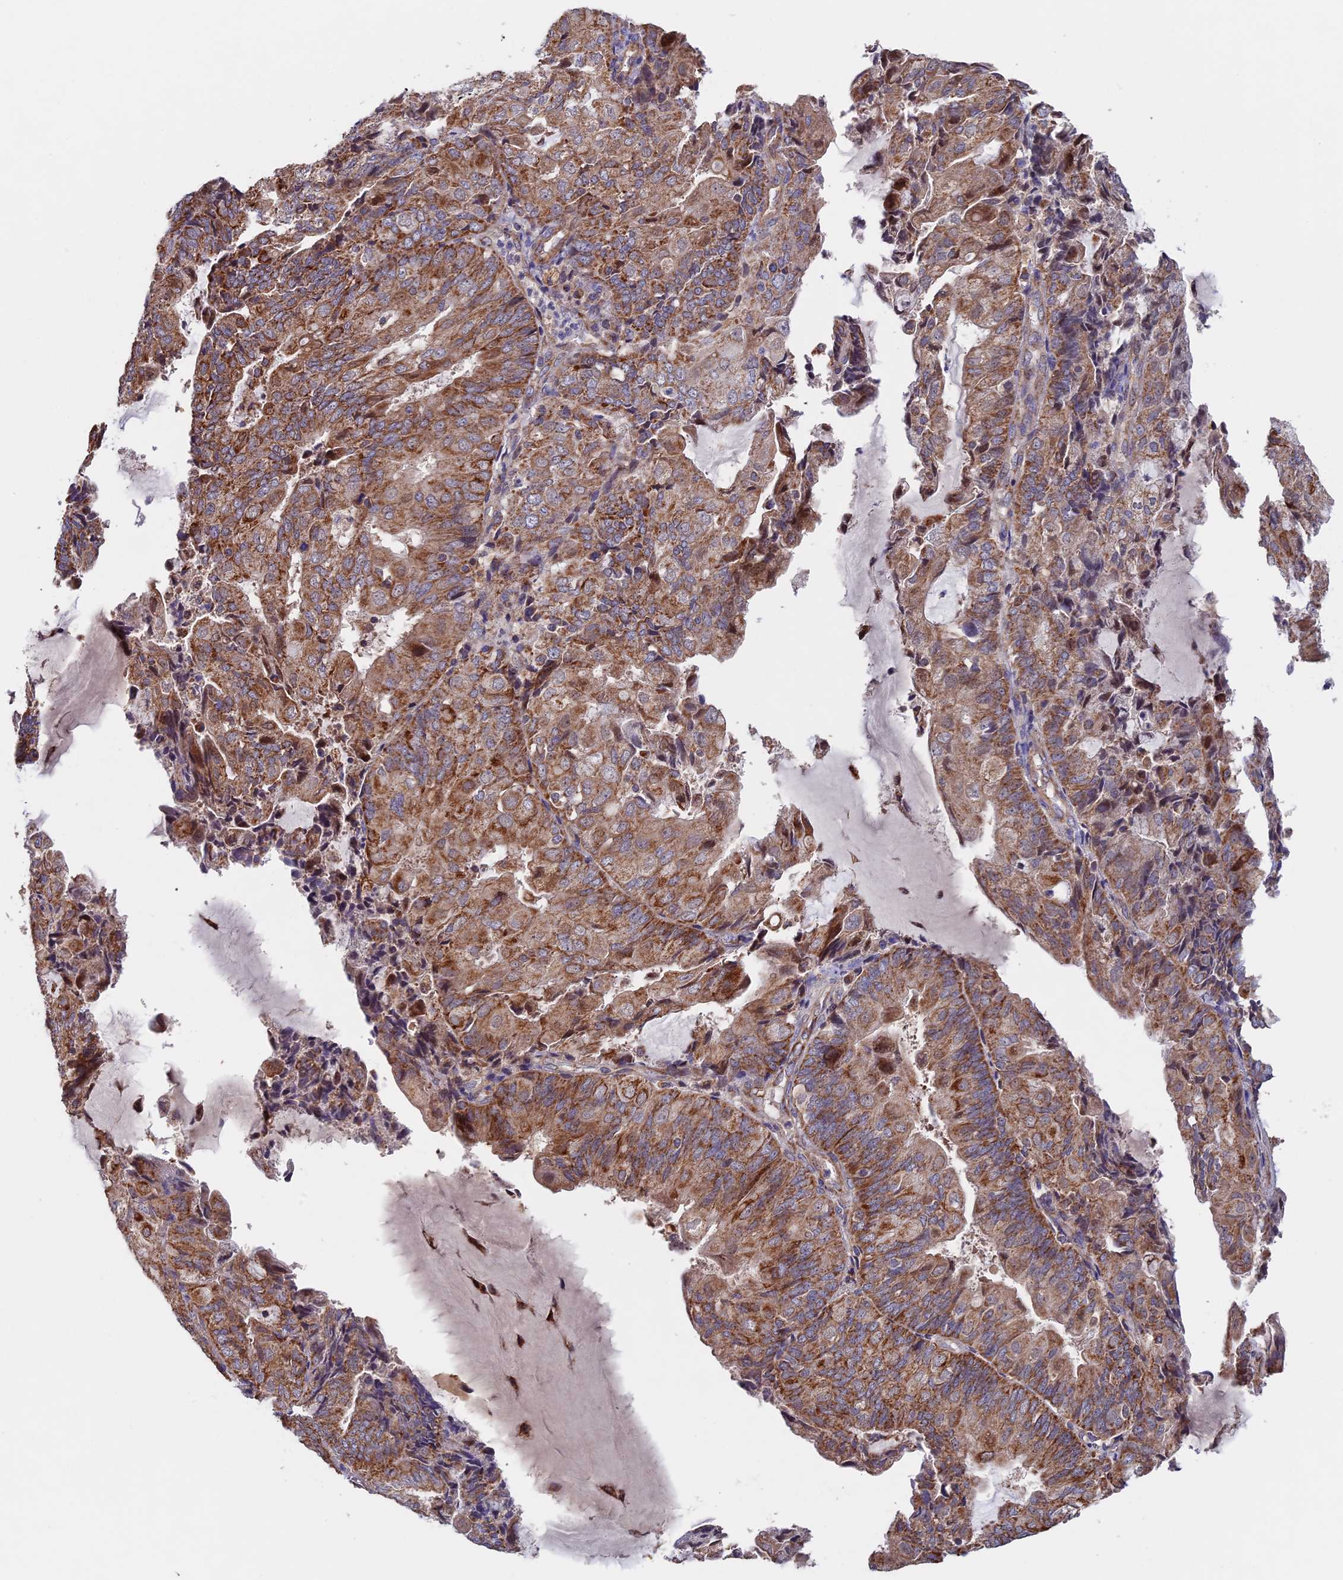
{"staining": {"intensity": "moderate", "quantity": "25%-75%", "location": "cytoplasmic/membranous"}, "tissue": "endometrial cancer", "cell_type": "Tumor cells", "image_type": "cancer", "snomed": [{"axis": "morphology", "description": "Adenocarcinoma, NOS"}, {"axis": "topography", "description": "Endometrium"}], "caption": "This photomicrograph shows immunohistochemistry staining of human endometrial adenocarcinoma, with medium moderate cytoplasmic/membranous positivity in approximately 25%-75% of tumor cells.", "gene": "RNF17", "patient": {"sex": "female", "age": 81}}